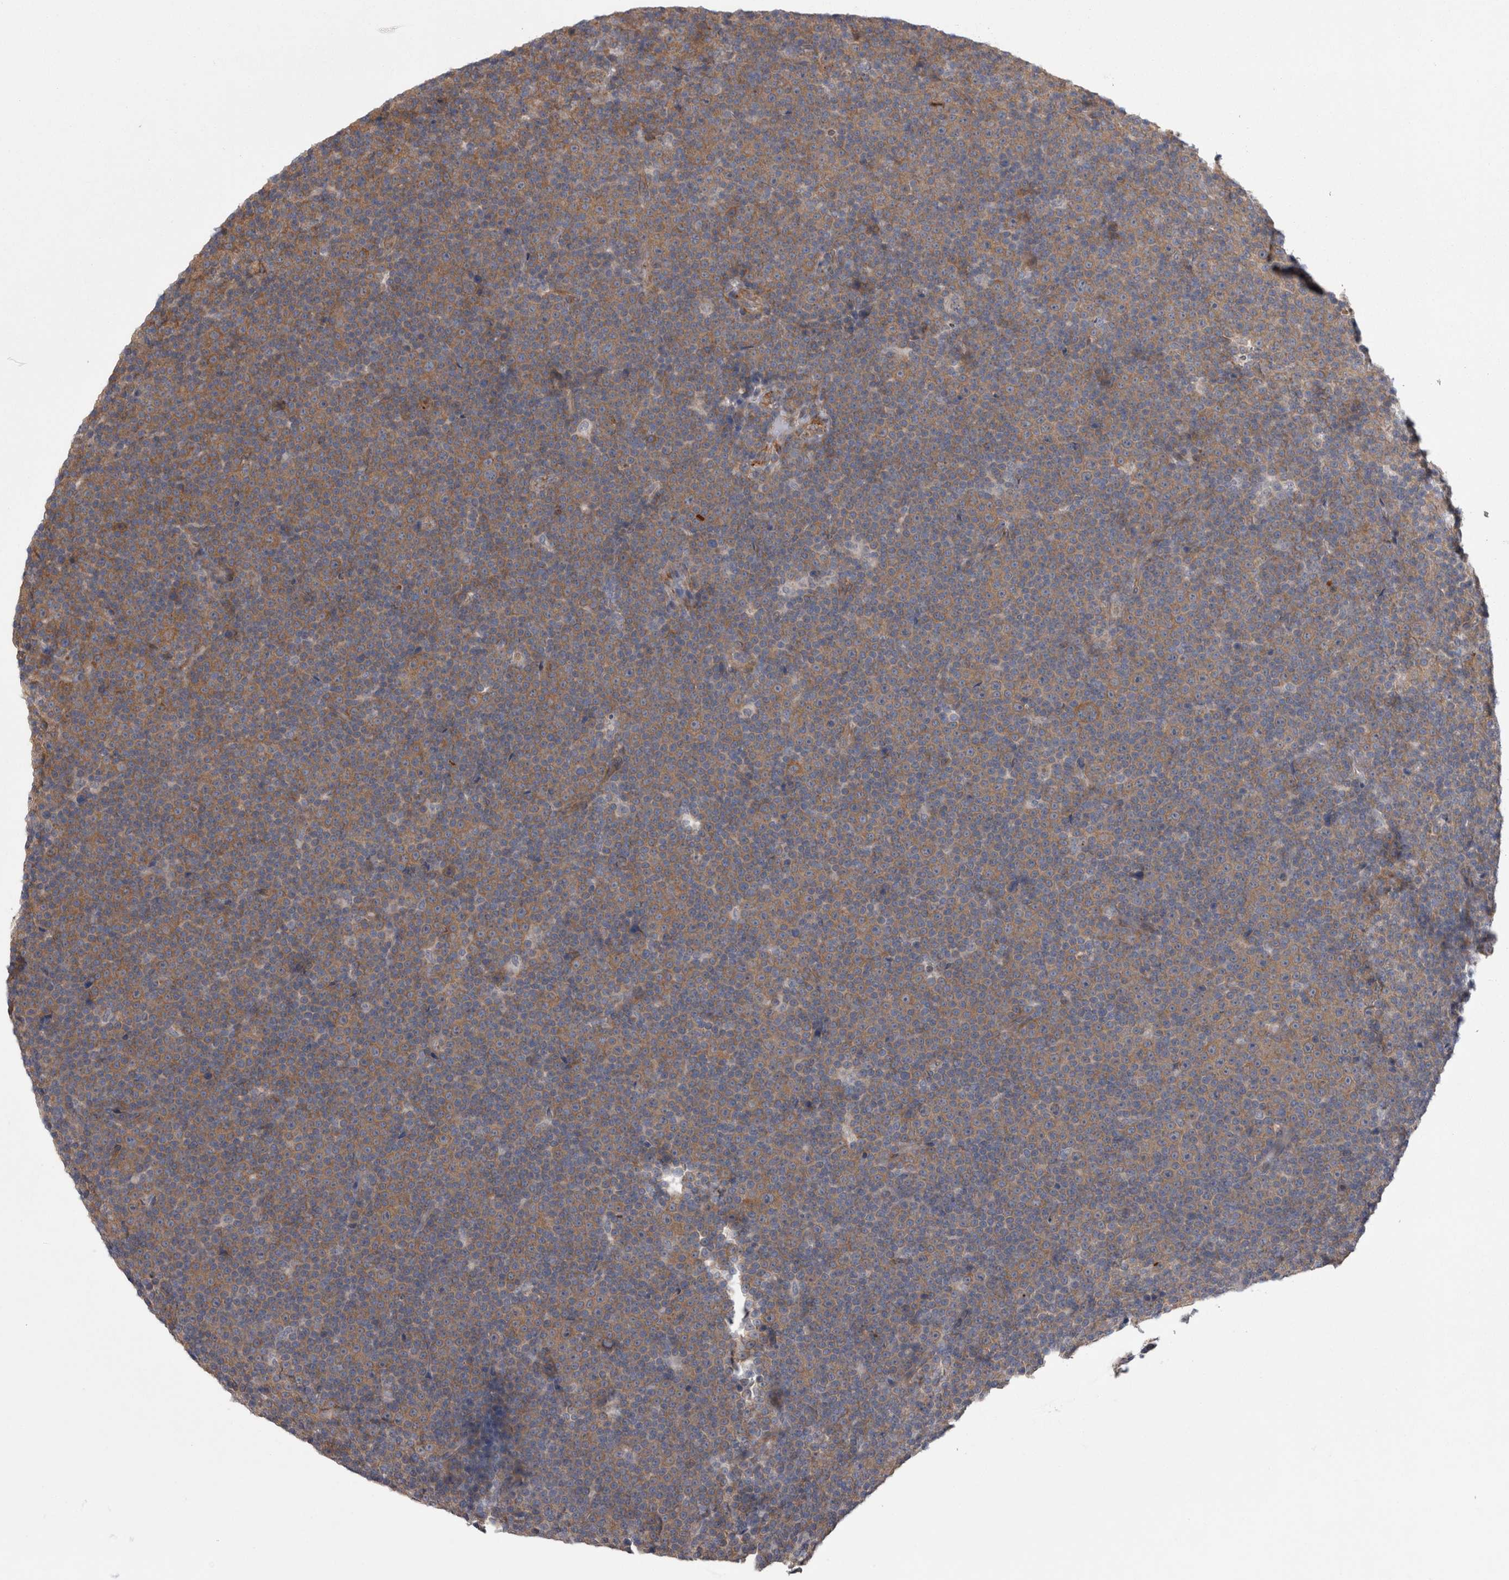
{"staining": {"intensity": "moderate", "quantity": ">75%", "location": "cytoplasmic/membranous"}, "tissue": "lymphoma", "cell_type": "Tumor cells", "image_type": "cancer", "snomed": [{"axis": "morphology", "description": "Malignant lymphoma, non-Hodgkin's type, Low grade"}, {"axis": "topography", "description": "Lymph node"}], "caption": "Immunohistochemical staining of lymphoma shows medium levels of moderate cytoplasmic/membranous protein expression in approximately >75% of tumor cells.", "gene": "DDX6", "patient": {"sex": "female", "age": 67}}